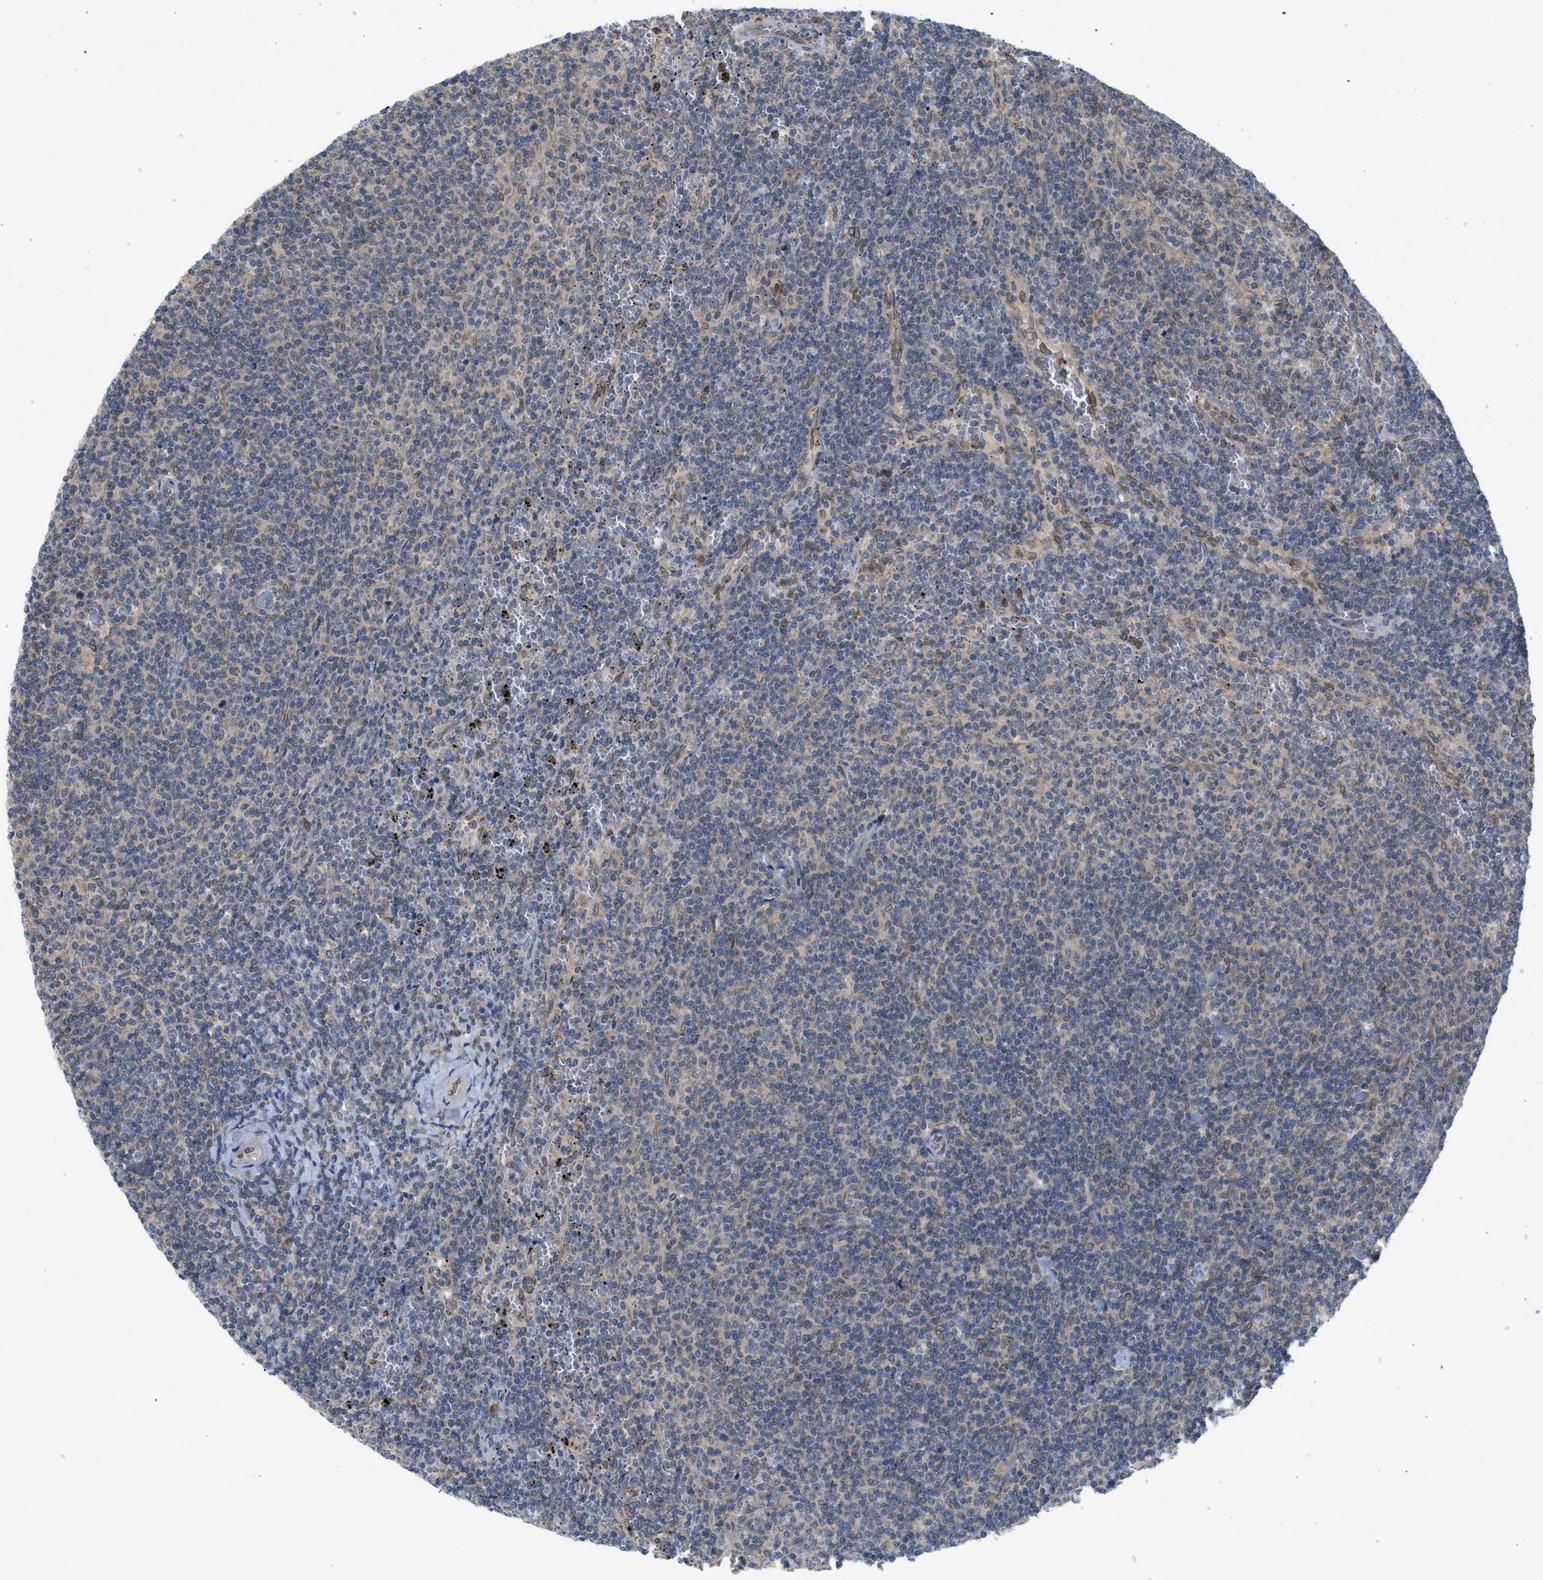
{"staining": {"intensity": "negative", "quantity": "none", "location": "none"}, "tissue": "lymphoma", "cell_type": "Tumor cells", "image_type": "cancer", "snomed": [{"axis": "morphology", "description": "Malignant lymphoma, non-Hodgkin's type, Low grade"}, {"axis": "topography", "description": "Spleen"}], "caption": "An immunohistochemistry histopathology image of low-grade malignant lymphoma, non-Hodgkin's type is shown. There is no staining in tumor cells of low-grade malignant lymphoma, non-Hodgkin's type.", "gene": "EIF2AK3", "patient": {"sex": "female", "age": 50}}